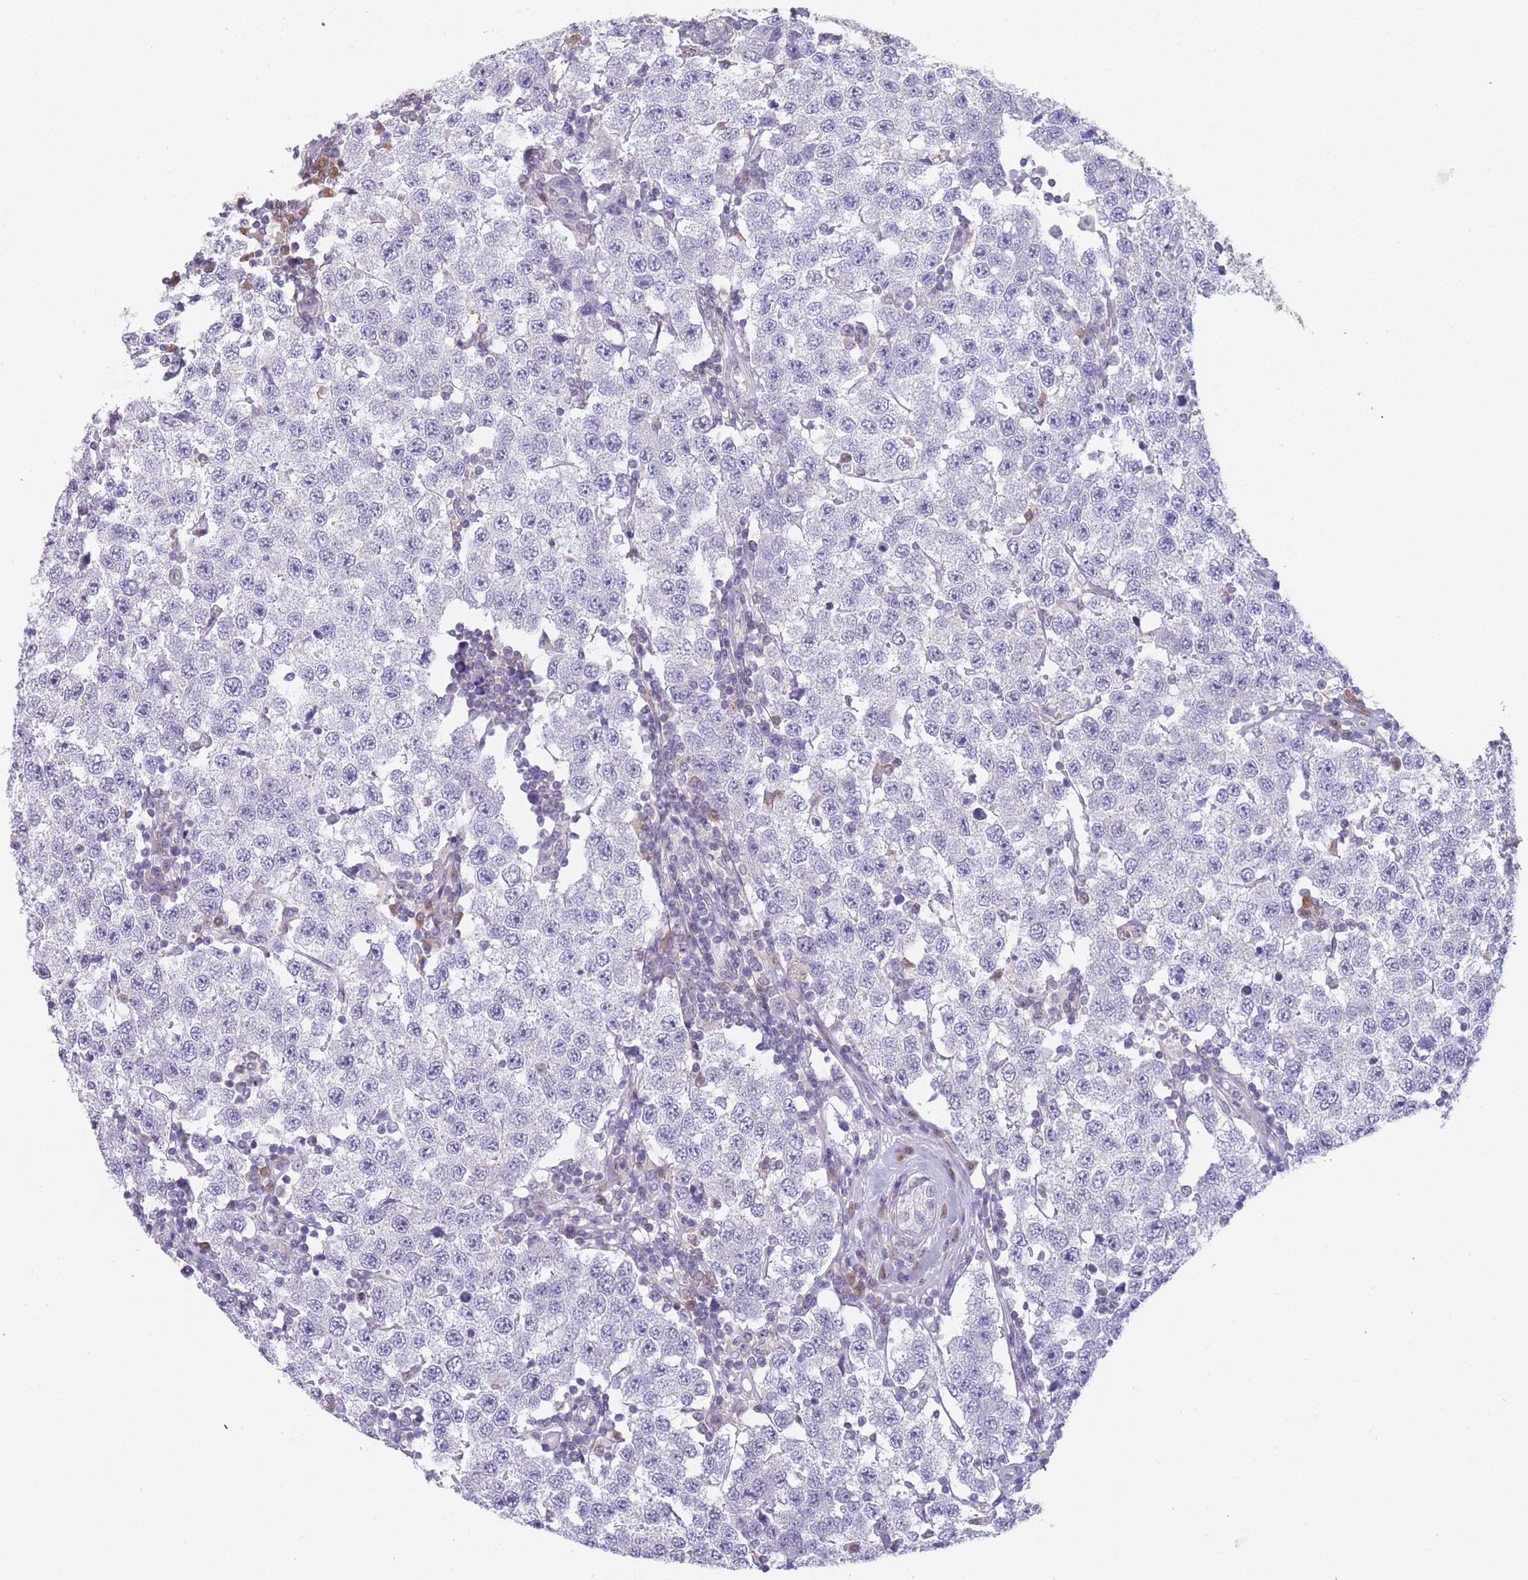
{"staining": {"intensity": "negative", "quantity": "none", "location": "none"}, "tissue": "testis cancer", "cell_type": "Tumor cells", "image_type": "cancer", "snomed": [{"axis": "morphology", "description": "Seminoma, NOS"}, {"axis": "topography", "description": "Testis"}], "caption": "Immunohistochemical staining of seminoma (testis) shows no significant staining in tumor cells. Brightfield microscopy of IHC stained with DAB (3,3'-diaminobenzidine) (brown) and hematoxylin (blue), captured at high magnification.", "gene": "MRI1", "patient": {"sex": "male", "age": 34}}